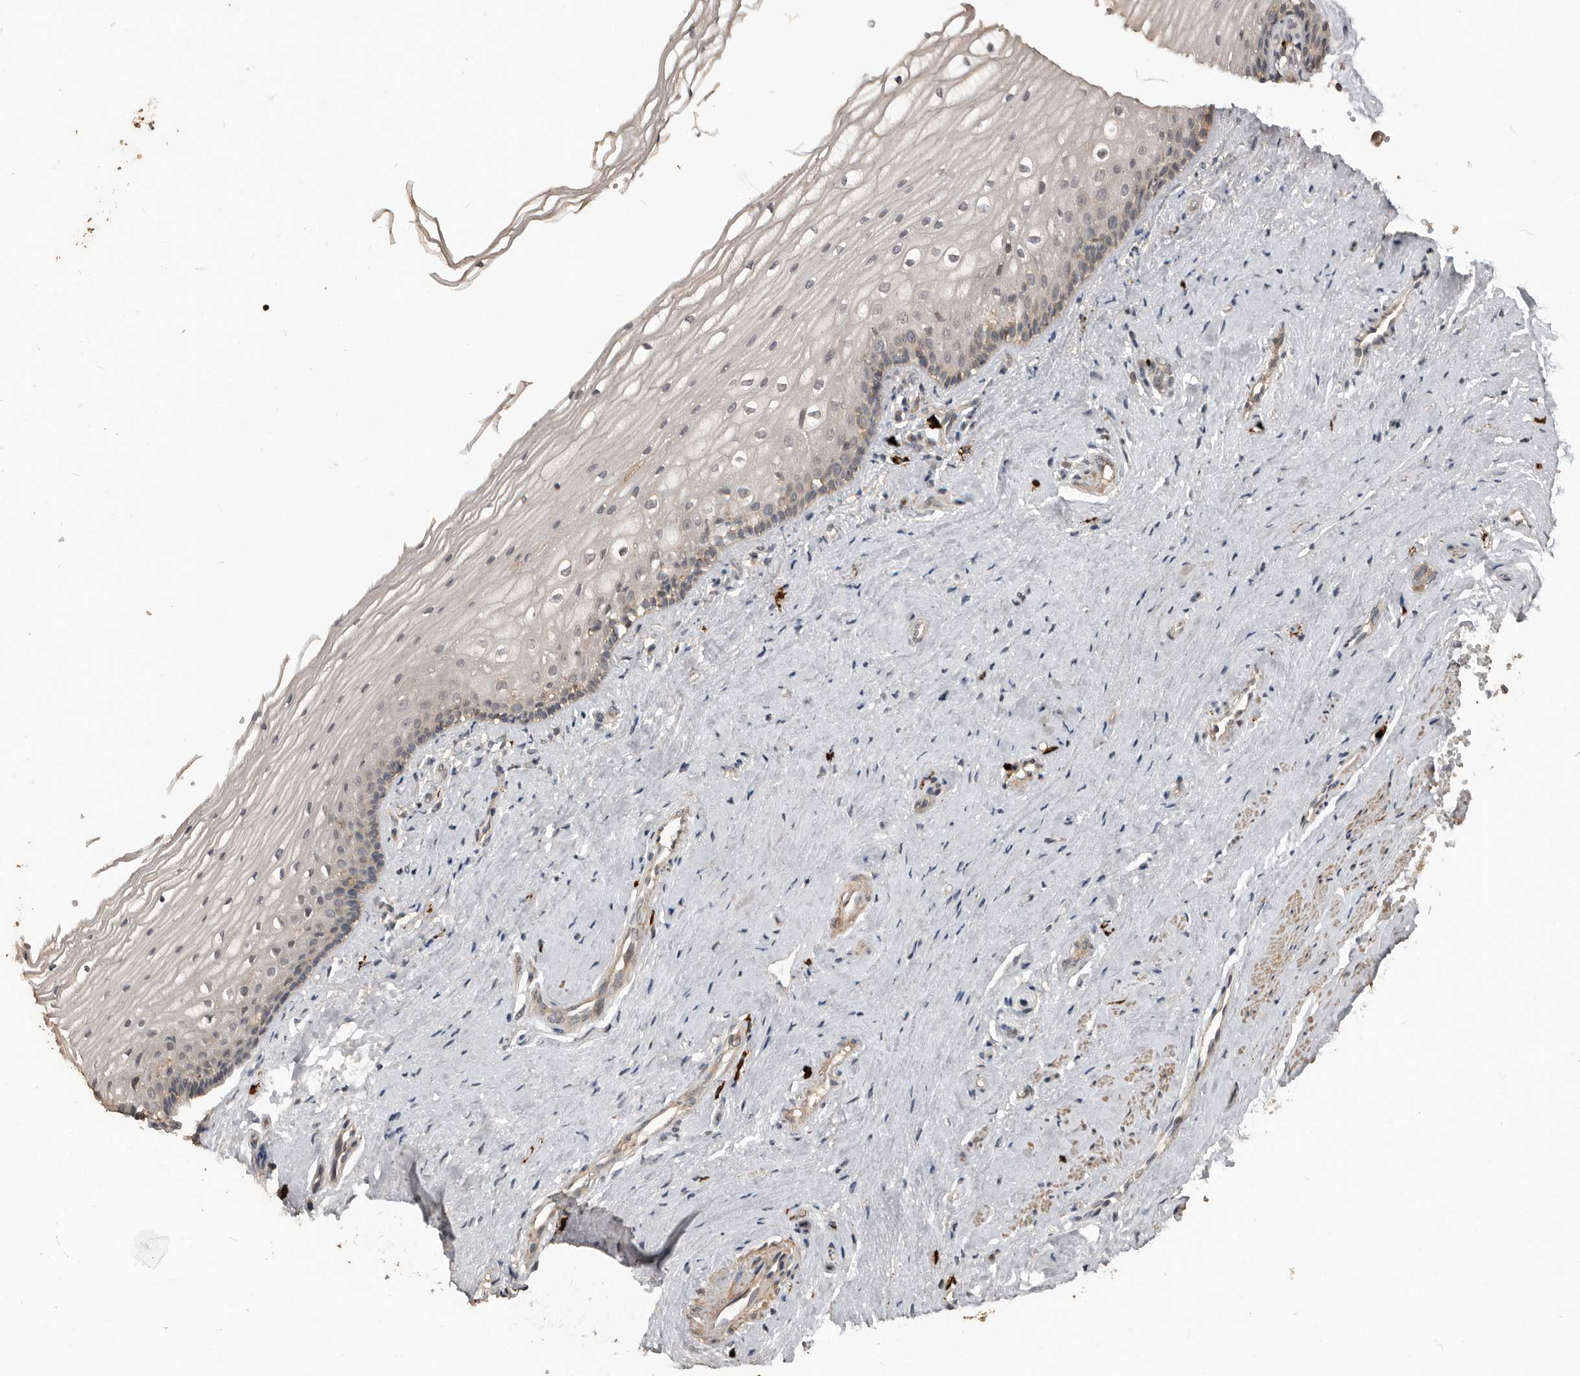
{"staining": {"intensity": "weak", "quantity": "<25%", "location": "cytoplasmic/membranous"}, "tissue": "vagina", "cell_type": "Squamous epithelial cells", "image_type": "normal", "snomed": [{"axis": "morphology", "description": "Normal tissue, NOS"}, {"axis": "topography", "description": "Vagina"}], "caption": "Immunohistochemistry micrograph of benign vagina stained for a protein (brown), which exhibits no expression in squamous epithelial cells.", "gene": "BAMBI", "patient": {"sex": "female", "age": 46}}